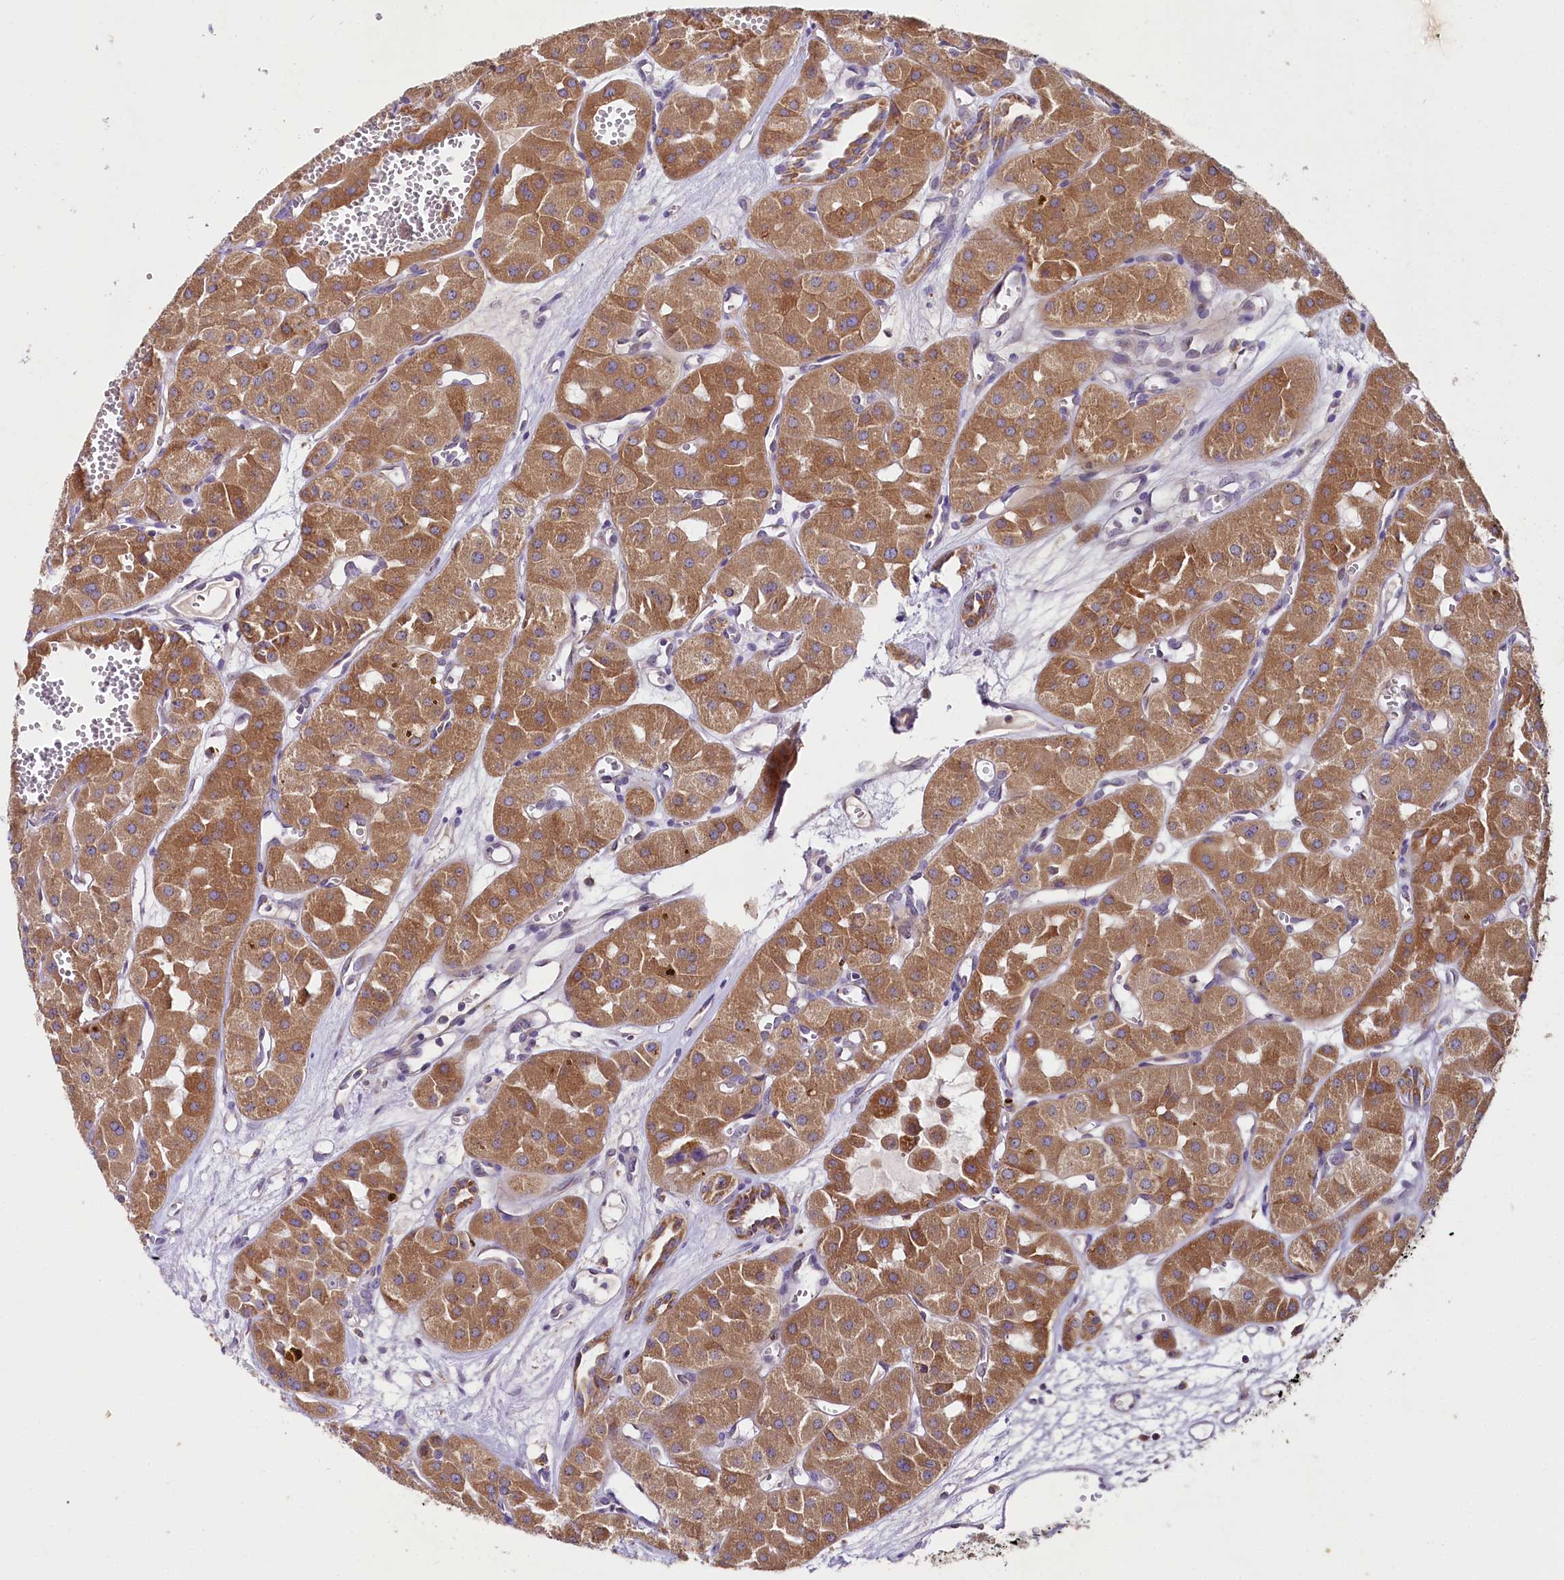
{"staining": {"intensity": "moderate", "quantity": ">75%", "location": "cytoplasmic/membranous"}, "tissue": "renal cancer", "cell_type": "Tumor cells", "image_type": "cancer", "snomed": [{"axis": "morphology", "description": "Carcinoma, NOS"}, {"axis": "topography", "description": "Kidney"}], "caption": "Immunohistochemistry (IHC) image of renal cancer stained for a protein (brown), which demonstrates medium levels of moderate cytoplasmic/membranous positivity in approximately >75% of tumor cells.", "gene": "SACM1L", "patient": {"sex": "female", "age": 75}}